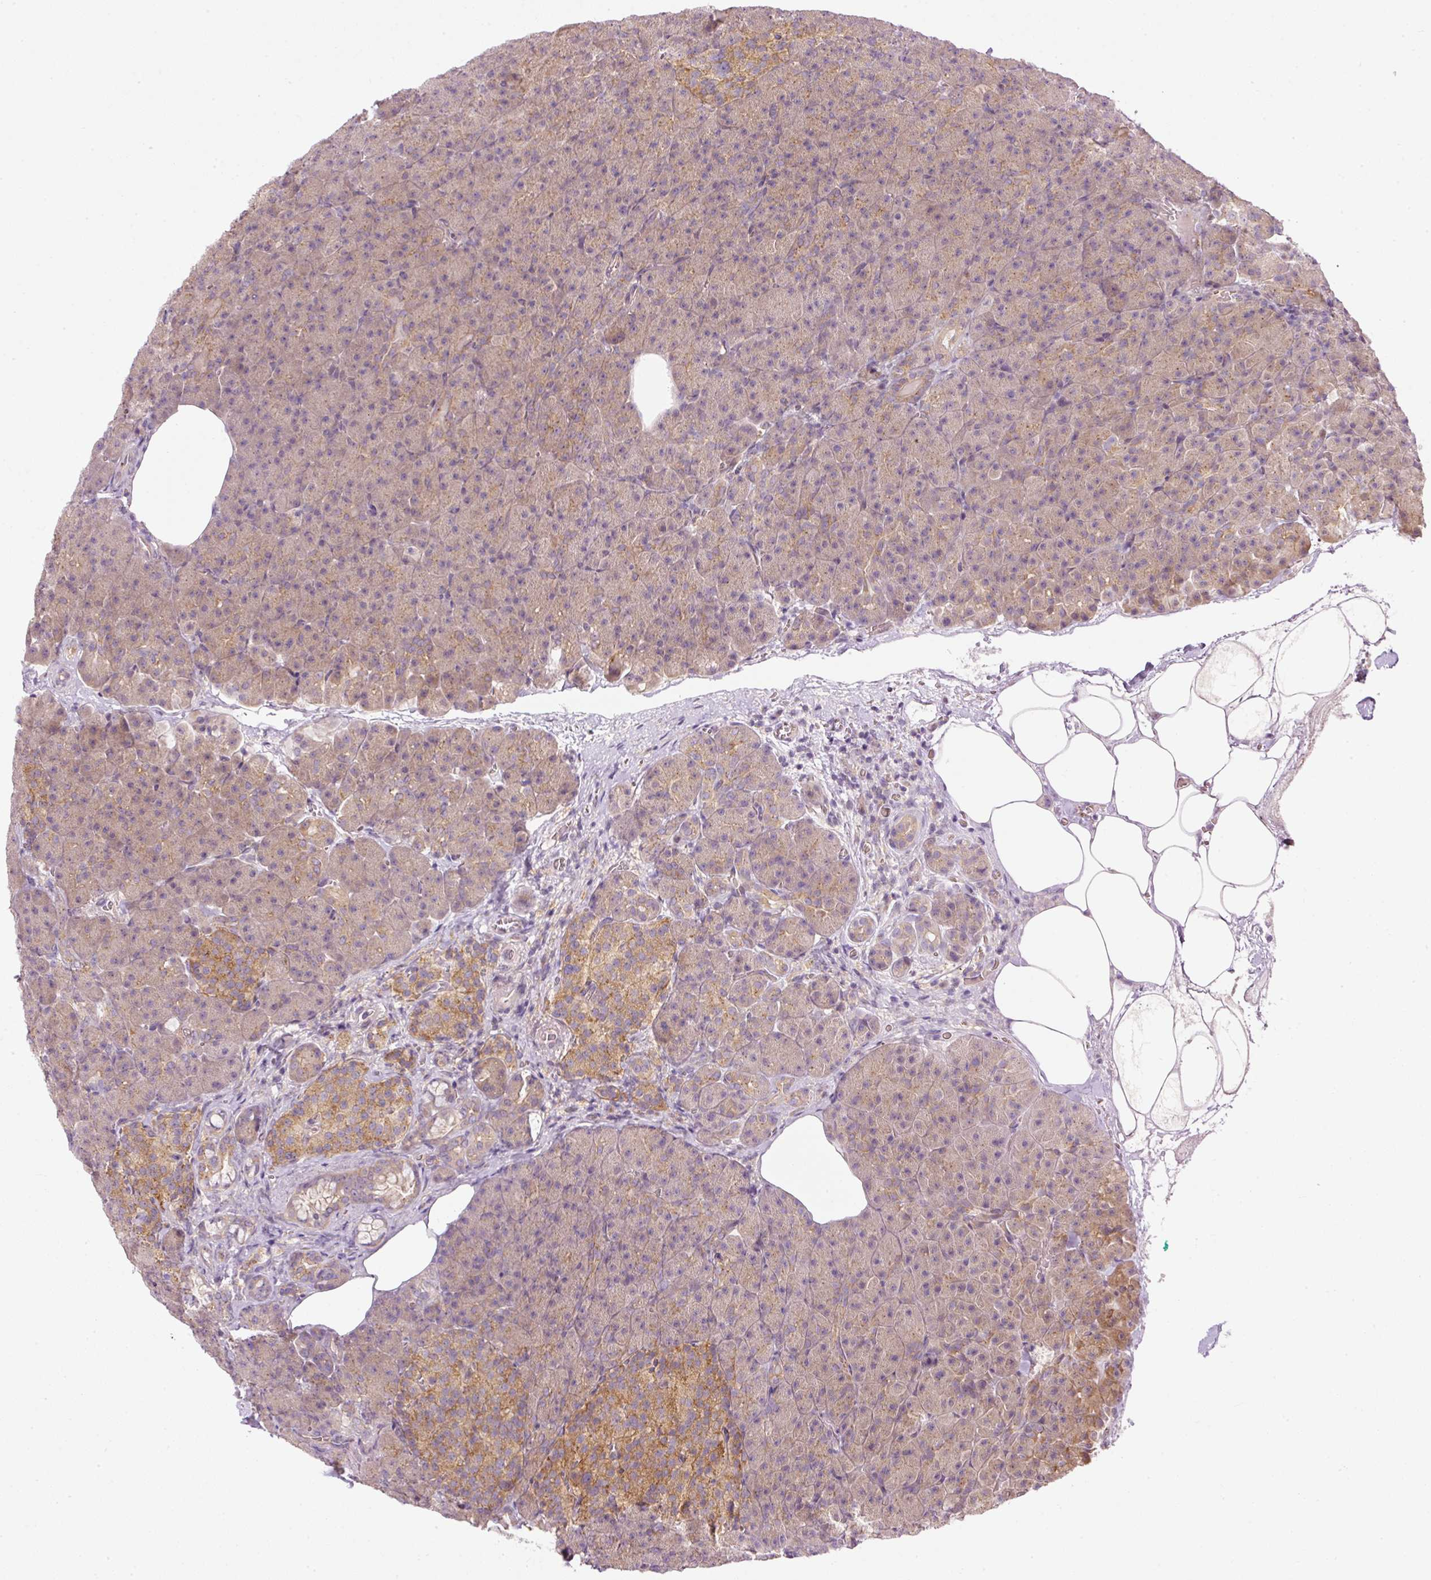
{"staining": {"intensity": "weak", "quantity": "25%-75%", "location": "cytoplasmic/membranous"}, "tissue": "pancreas", "cell_type": "Exocrine glandular cells", "image_type": "normal", "snomed": [{"axis": "morphology", "description": "Normal tissue, NOS"}, {"axis": "topography", "description": "Pancreas"}], "caption": "Pancreas stained with DAB IHC exhibits low levels of weak cytoplasmic/membranous expression in approximately 25%-75% of exocrine glandular cells.", "gene": "MZT2A", "patient": {"sex": "female", "age": 74}}